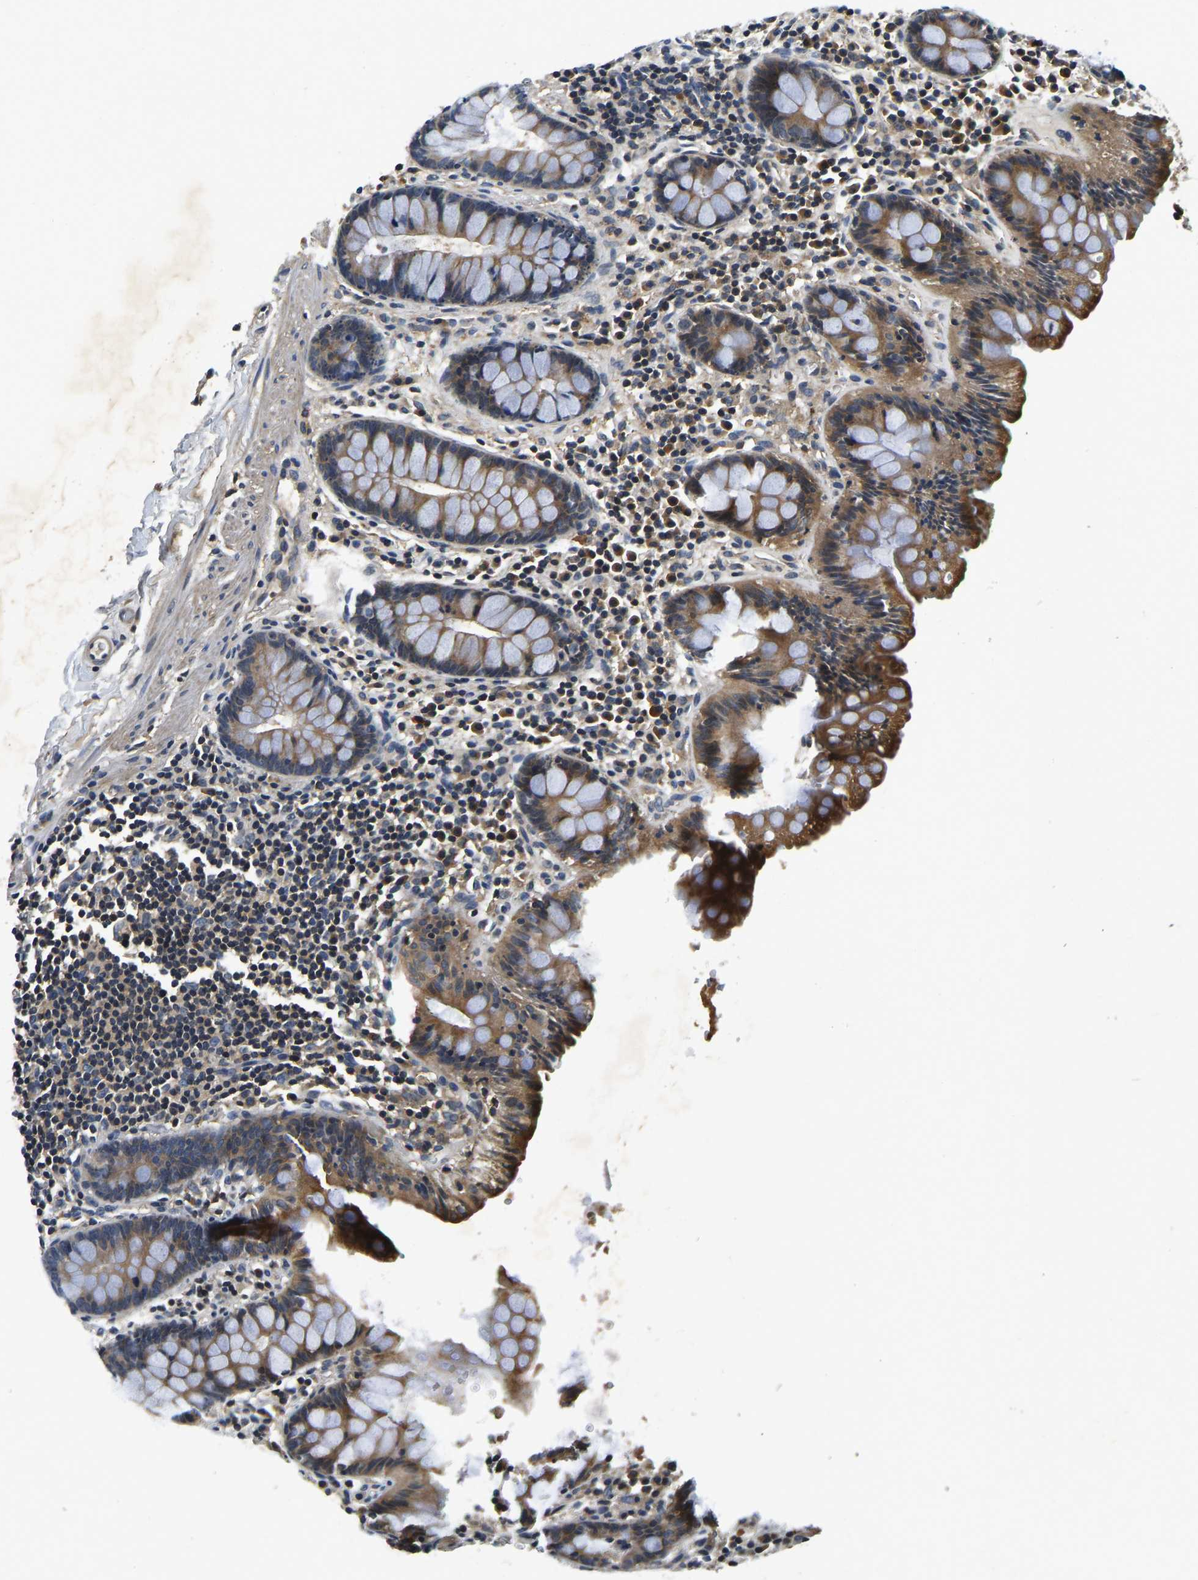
{"staining": {"intensity": "weak", "quantity": ">75%", "location": "cytoplasmic/membranous"}, "tissue": "colon", "cell_type": "Endothelial cells", "image_type": "normal", "snomed": [{"axis": "morphology", "description": "Normal tissue, NOS"}, {"axis": "topography", "description": "Colon"}], "caption": "Colon stained with DAB immunohistochemistry (IHC) reveals low levels of weak cytoplasmic/membranous expression in about >75% of endothelial cells.", "gene": "RESF1", "patient": {"sex": "female", "age": 80}}